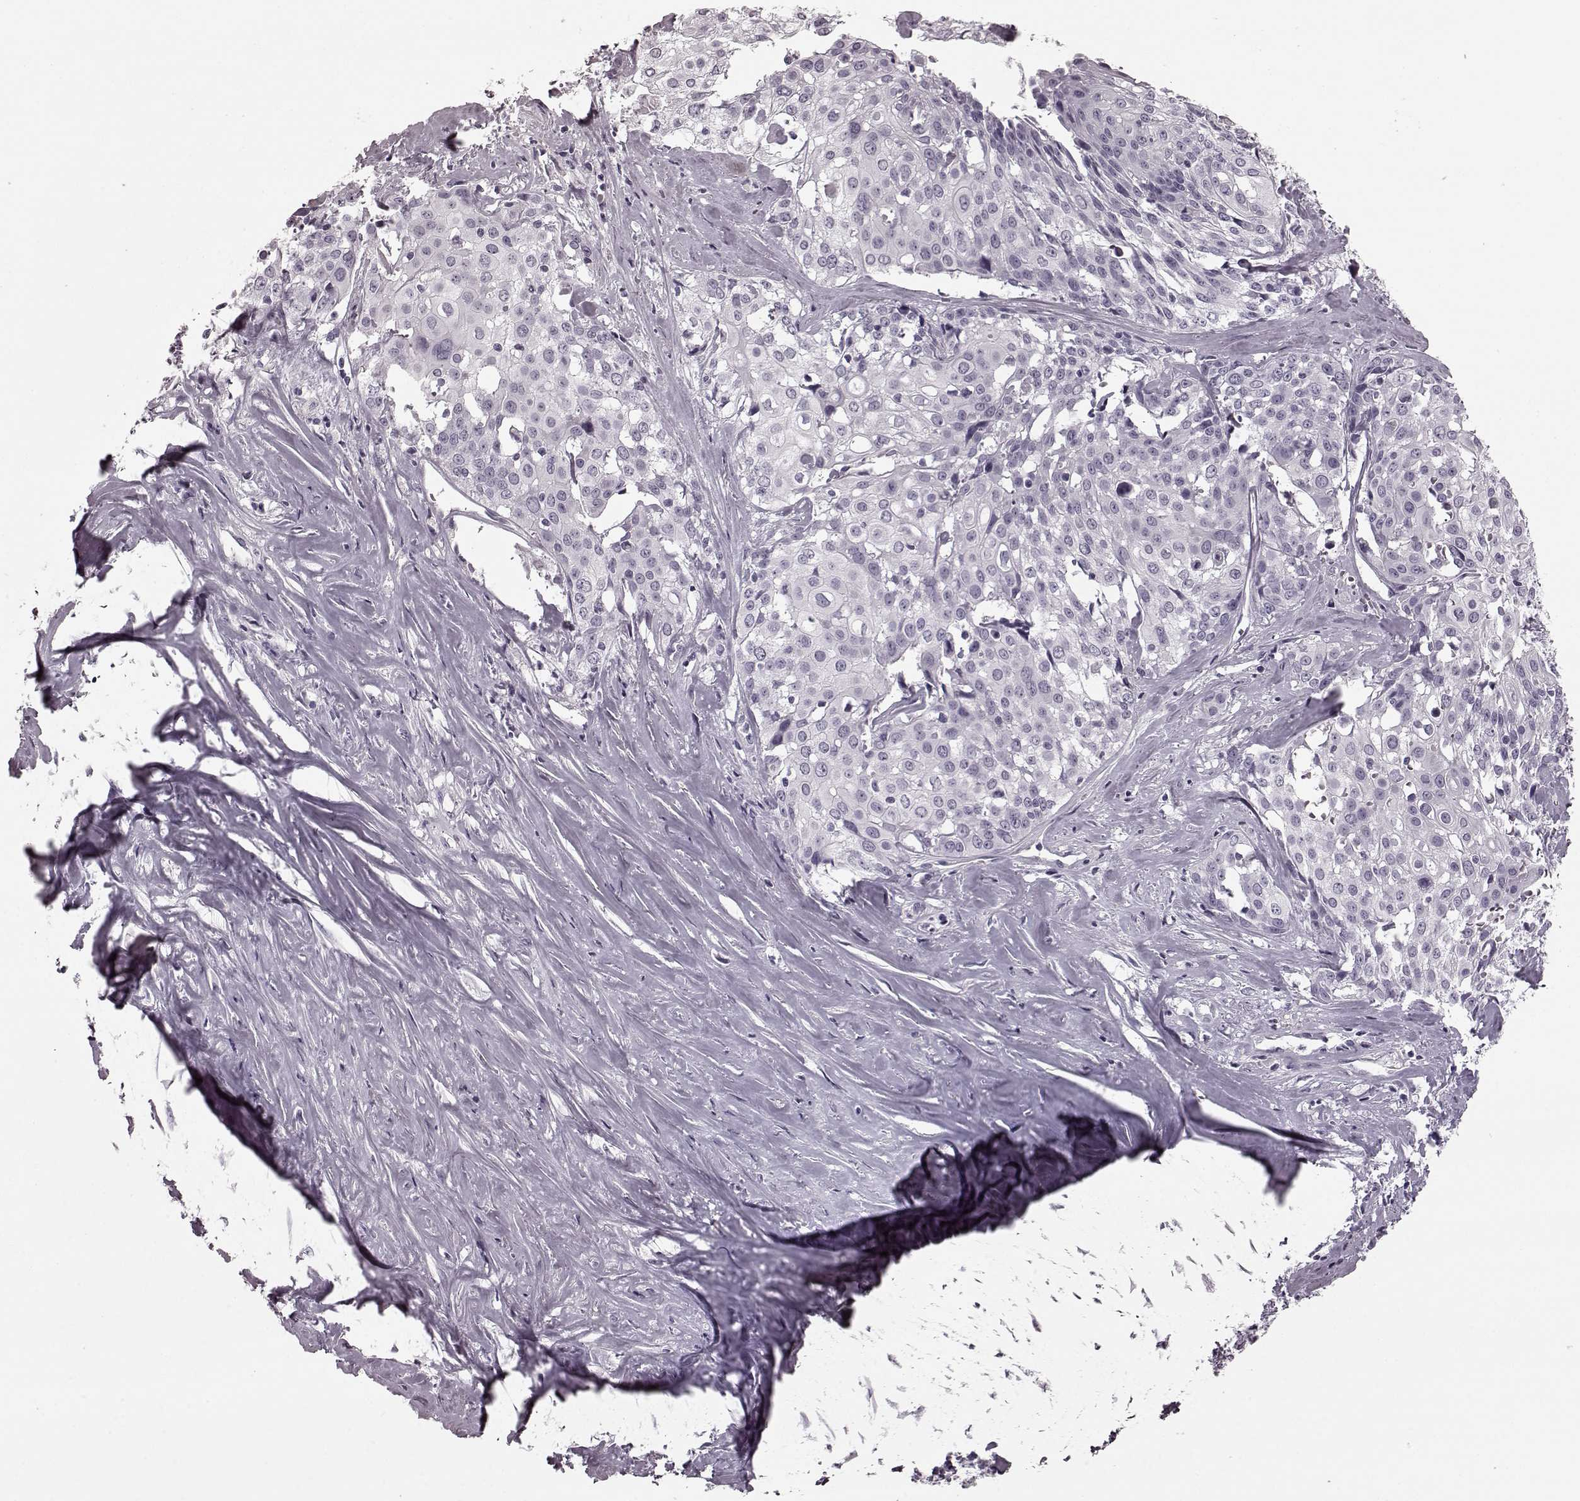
{"staining": {"intensity": "negative", "quantity": "none", "location": "none"}, "tissue": "cervical cancer", "cell_type": "Tumor cells", "image_type": "cancer", "snomed": [{"axis": "morphology", "description": "Squamous cell carcinoma, NOS"}, {"axis": "topography", "description": "Cervix"}], "caption": "Immunohistochemical staining of cervical squamous cell carcinoma demonstrates no significant positivity in tumor cells. The staining was performed using DAB to visualize the protein expression in brown, while the nuclei were stained in blue with hematoxylin (Magnification: 20x).", "gene": "CST7", "patient": {"sex": "female", "age": 39}}